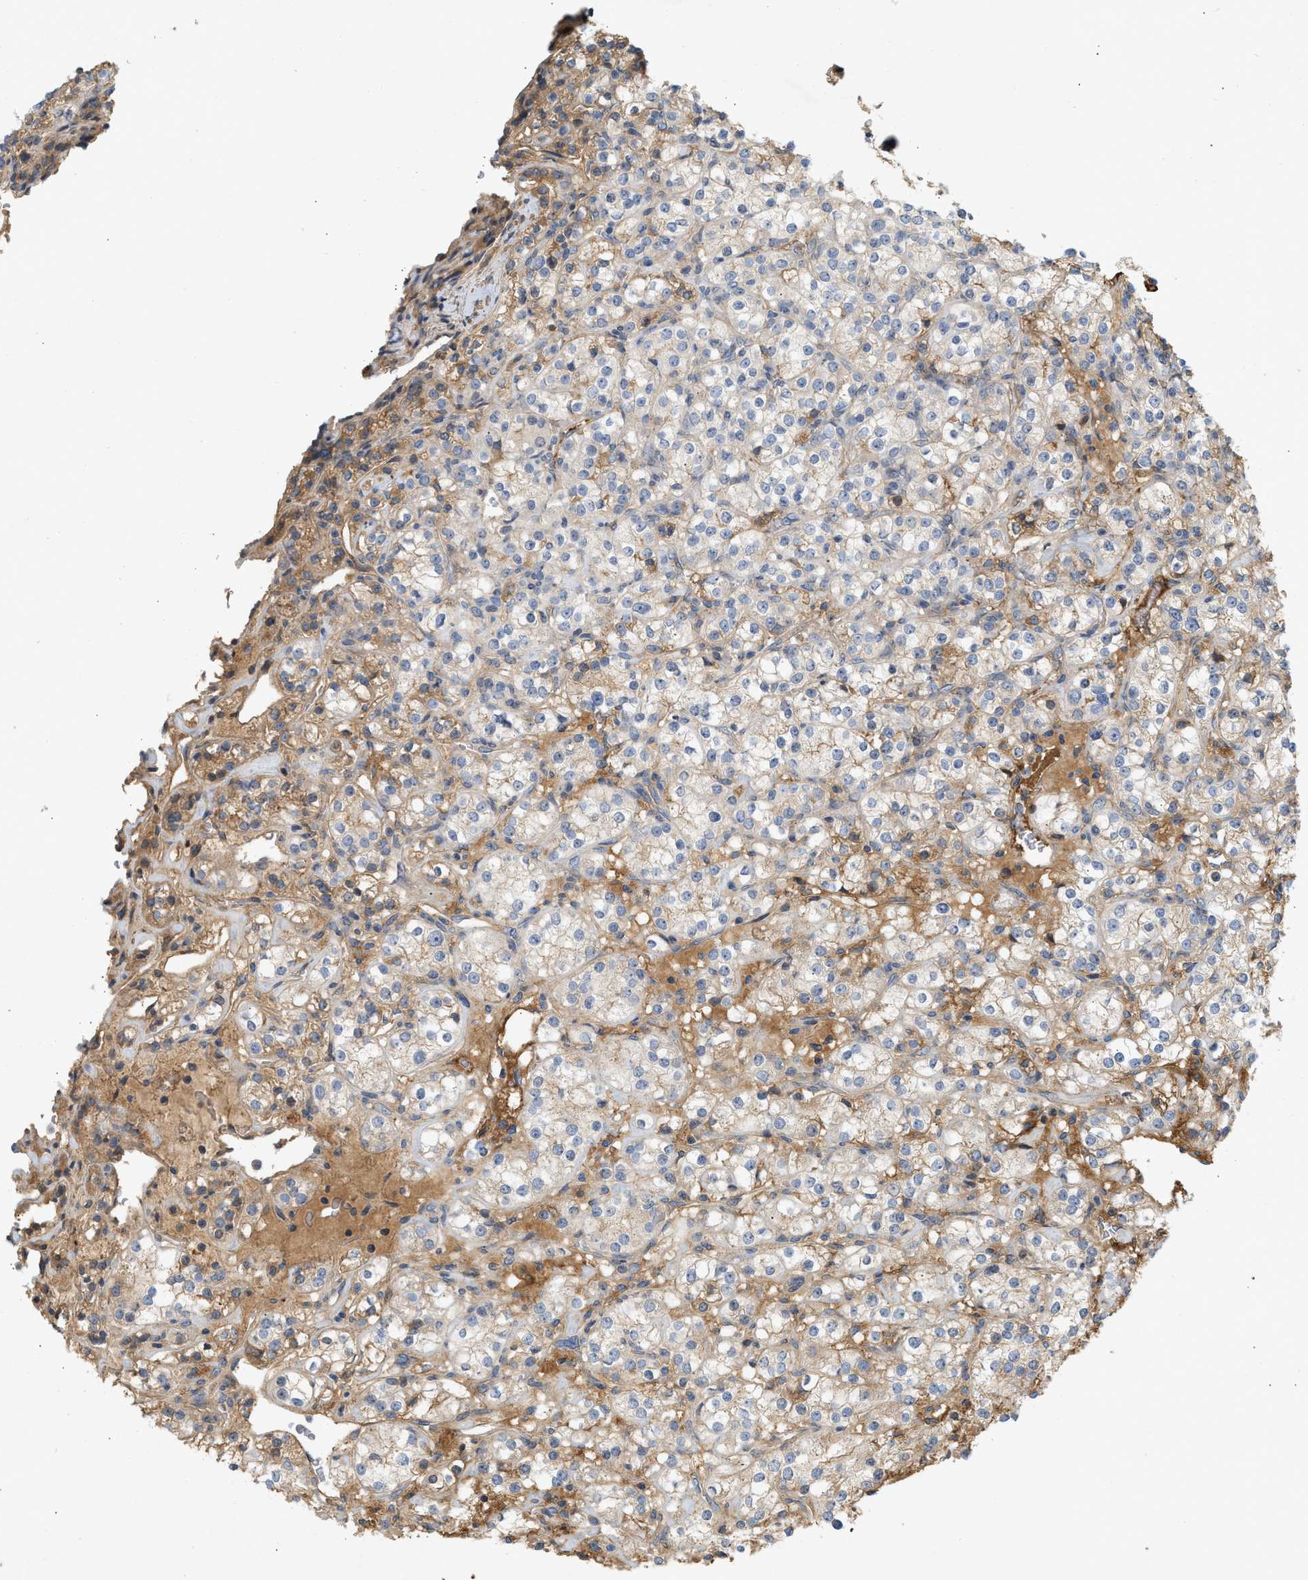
{"staining": {"intensity": "negative", "quantity": "none", "location": "none"}, "tissue": "renal cancer", "cell_type": "Tumor cells", "image_type": "cancer", "snomed": [{"axis": "morphology", "description": "Adenocarcinoma, NOS"}, {"axis": "topography", "description": "Kidney"}], "caption": "Human renal cancer stained for a protein using immunohistochemistry (IHC) displays no expression in tumor cells.", "gene": "F8", "patient": {"sex": "male", "age": 77}}